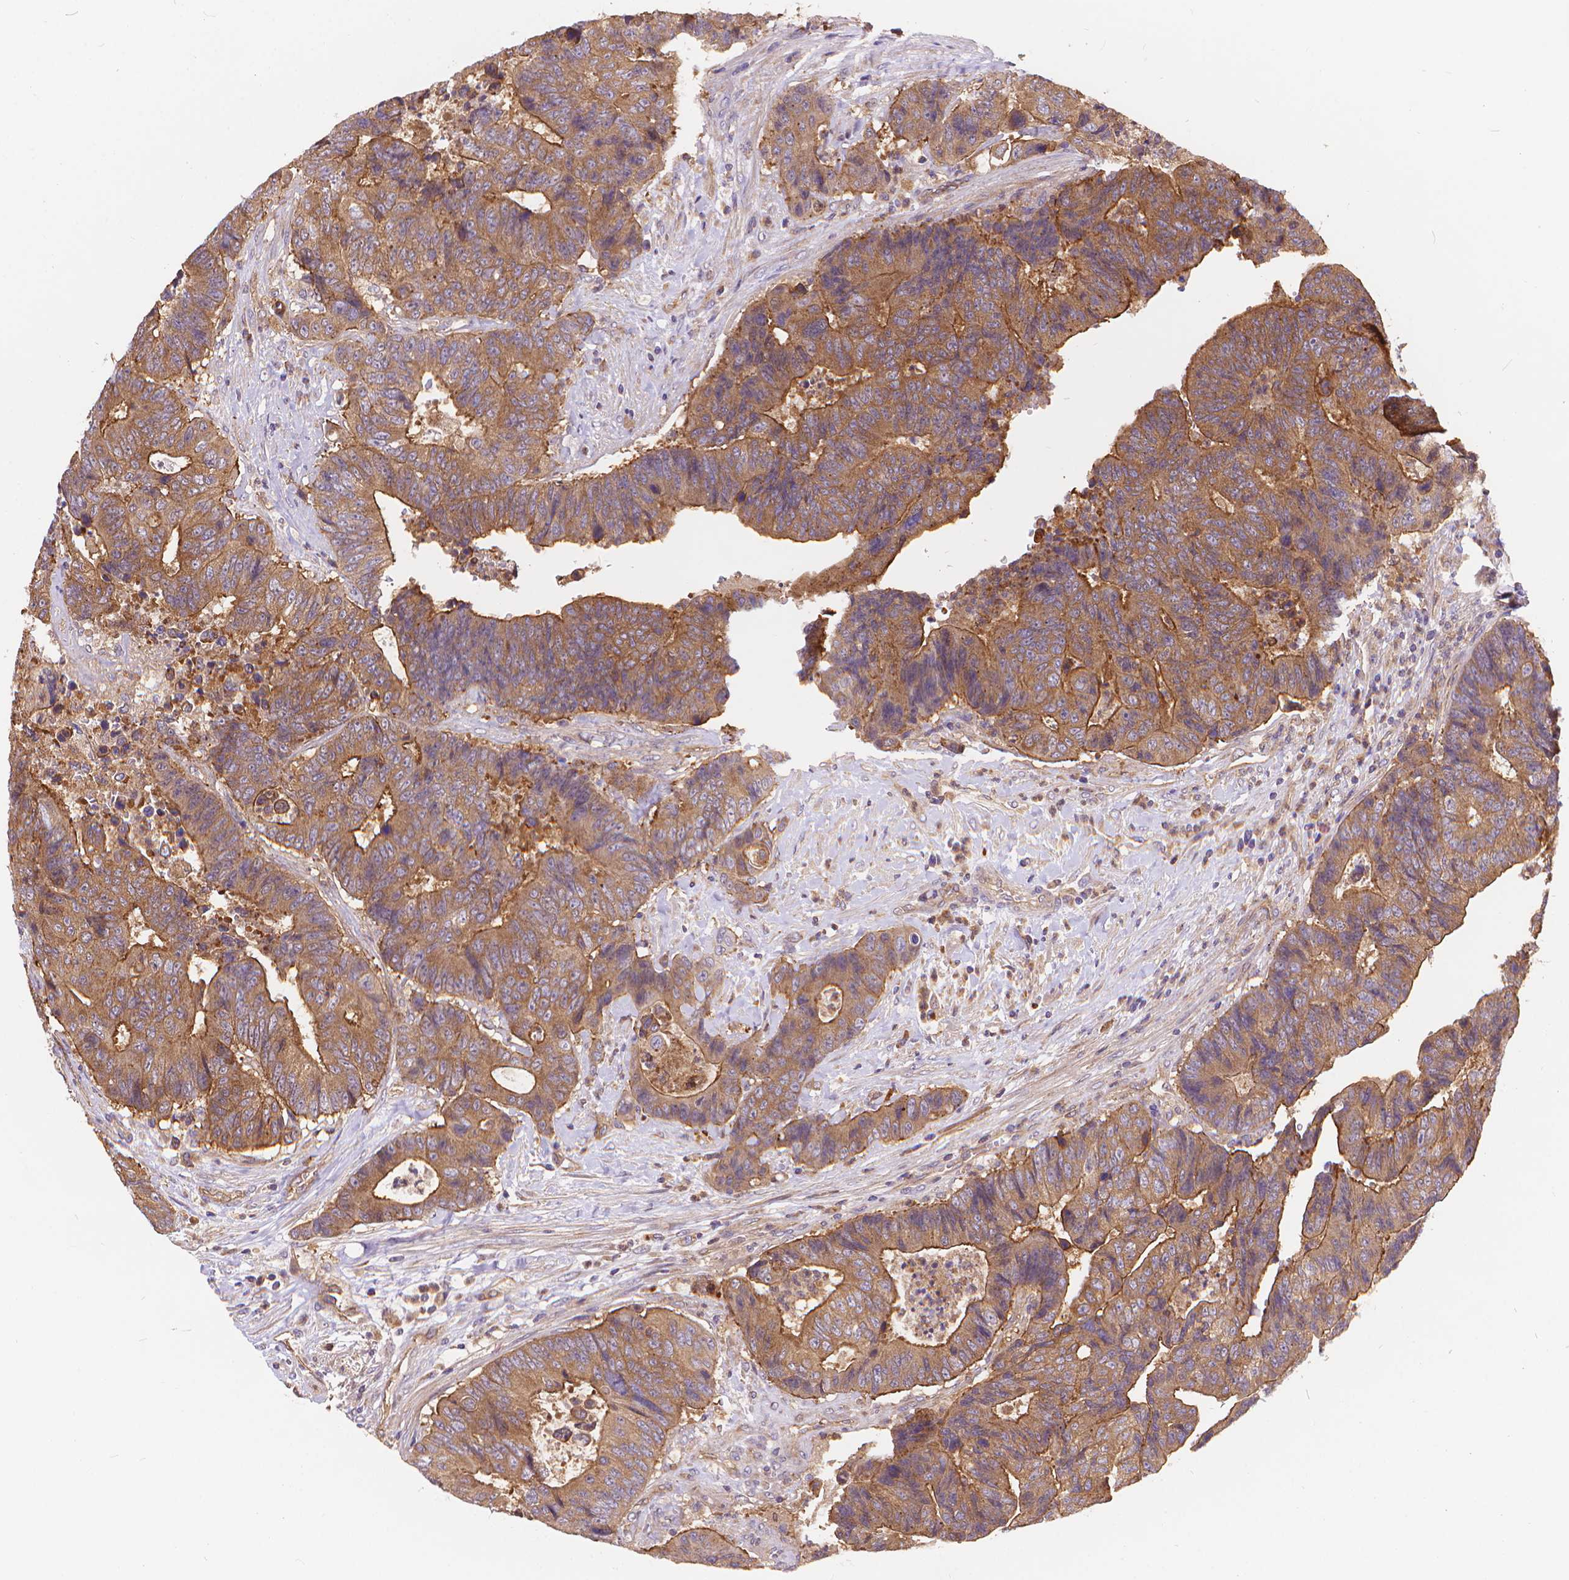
{"staining": {"intensity": "moderate", "quantity": "<25%", "location": "cytoplasmic/membranous"}, "tissue": "colorectal cancer", "cell_type": "Tumor cells", "image_type": "cancer", "snomed": [{"axis": "morphology", "description": "Adenocarcinoma, NOS"}, {"axis": "topography", "description": "Colon"}], "caption": "DAB (3,3'-diaminobenzidine) immunohistochemical staining of human adenocarcinoma (colorectal) reveals moderate cytoplasmic/membranous protein staining in about <25% of tumor cells.", "gene": "ARAP1", "patient": {"sex": "female", "age": 48}}